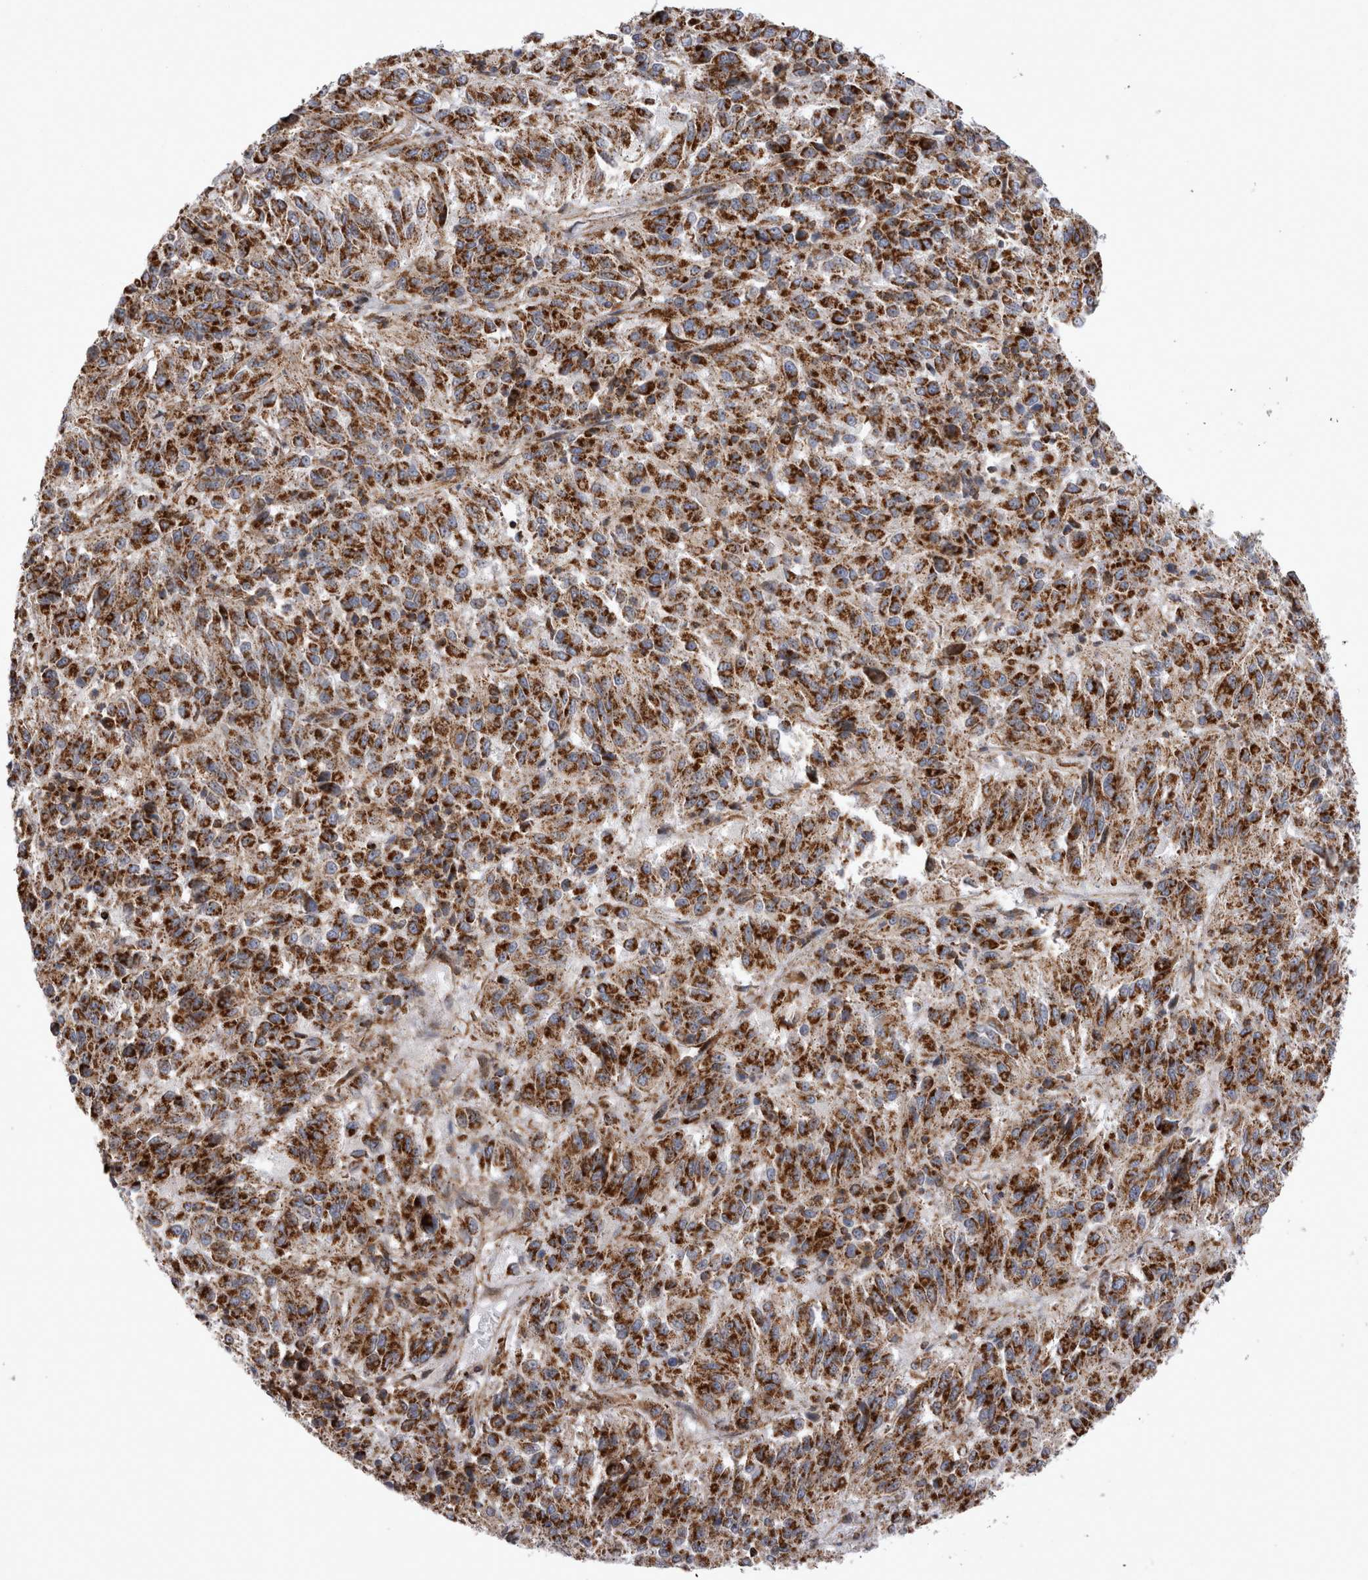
{"staining": {"intensity": "strong", "quantity": ">75%", "location": "cytoplasmic/membranous"}, "tissue": "melanoma", "cell_type": "Tumor cells", "image_type": "cancer", "snomed": [{"axis": "morphology", "description": "Malignant melanoma, Metastatic site"}, {"axis": "topography", "description": "Lung"}], "caption": "This is a micrograph of immunohistochemistry staining of melanoma, which shows strong expression in the cytoplasmic/membranous of tumor cells.", "gene": "TSPOAP1", "patient": {"sex": "male", "age": 64}}